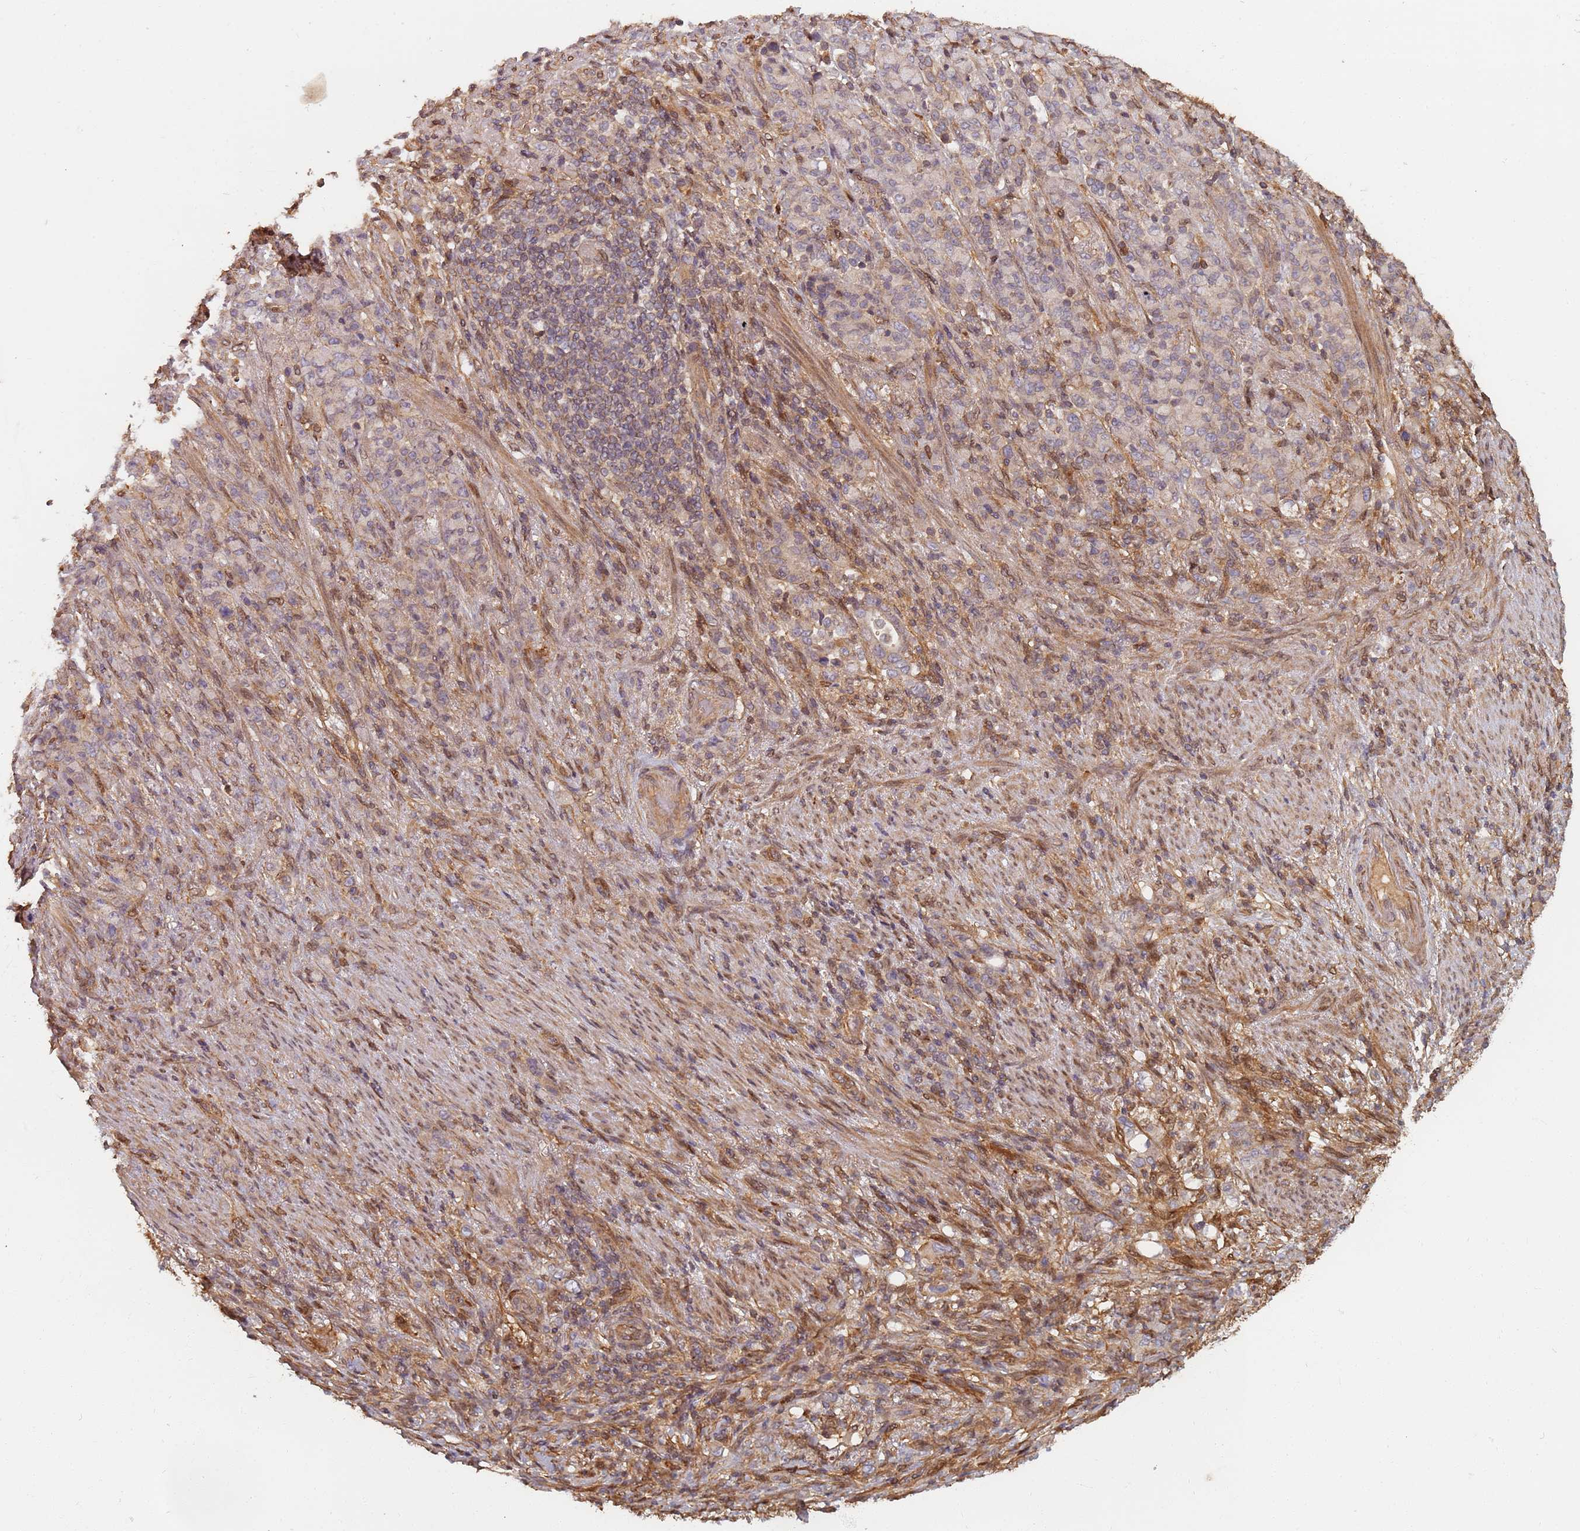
{"staining": {"intensity": "weak", "quantity": "<25%", "location": "cytoplasmic/membranous"}, "tissue": "stomach cancer", "cell_type": "Tumor cells", "image_type": "cancer", "snomed": [{"axis": "morphology", "description": "Adenocarcinoma, NOS"}, {"axis": "topography", "description": "Stomach"}], "caption": "An IHC micrograph of adenocarcinoma (stomach) is shown. There is no staining in tumor cells of adenocarcinoma (stomach).", "gene": "SDCCAG8", "patient": {"sex": "female", "age": 79}}